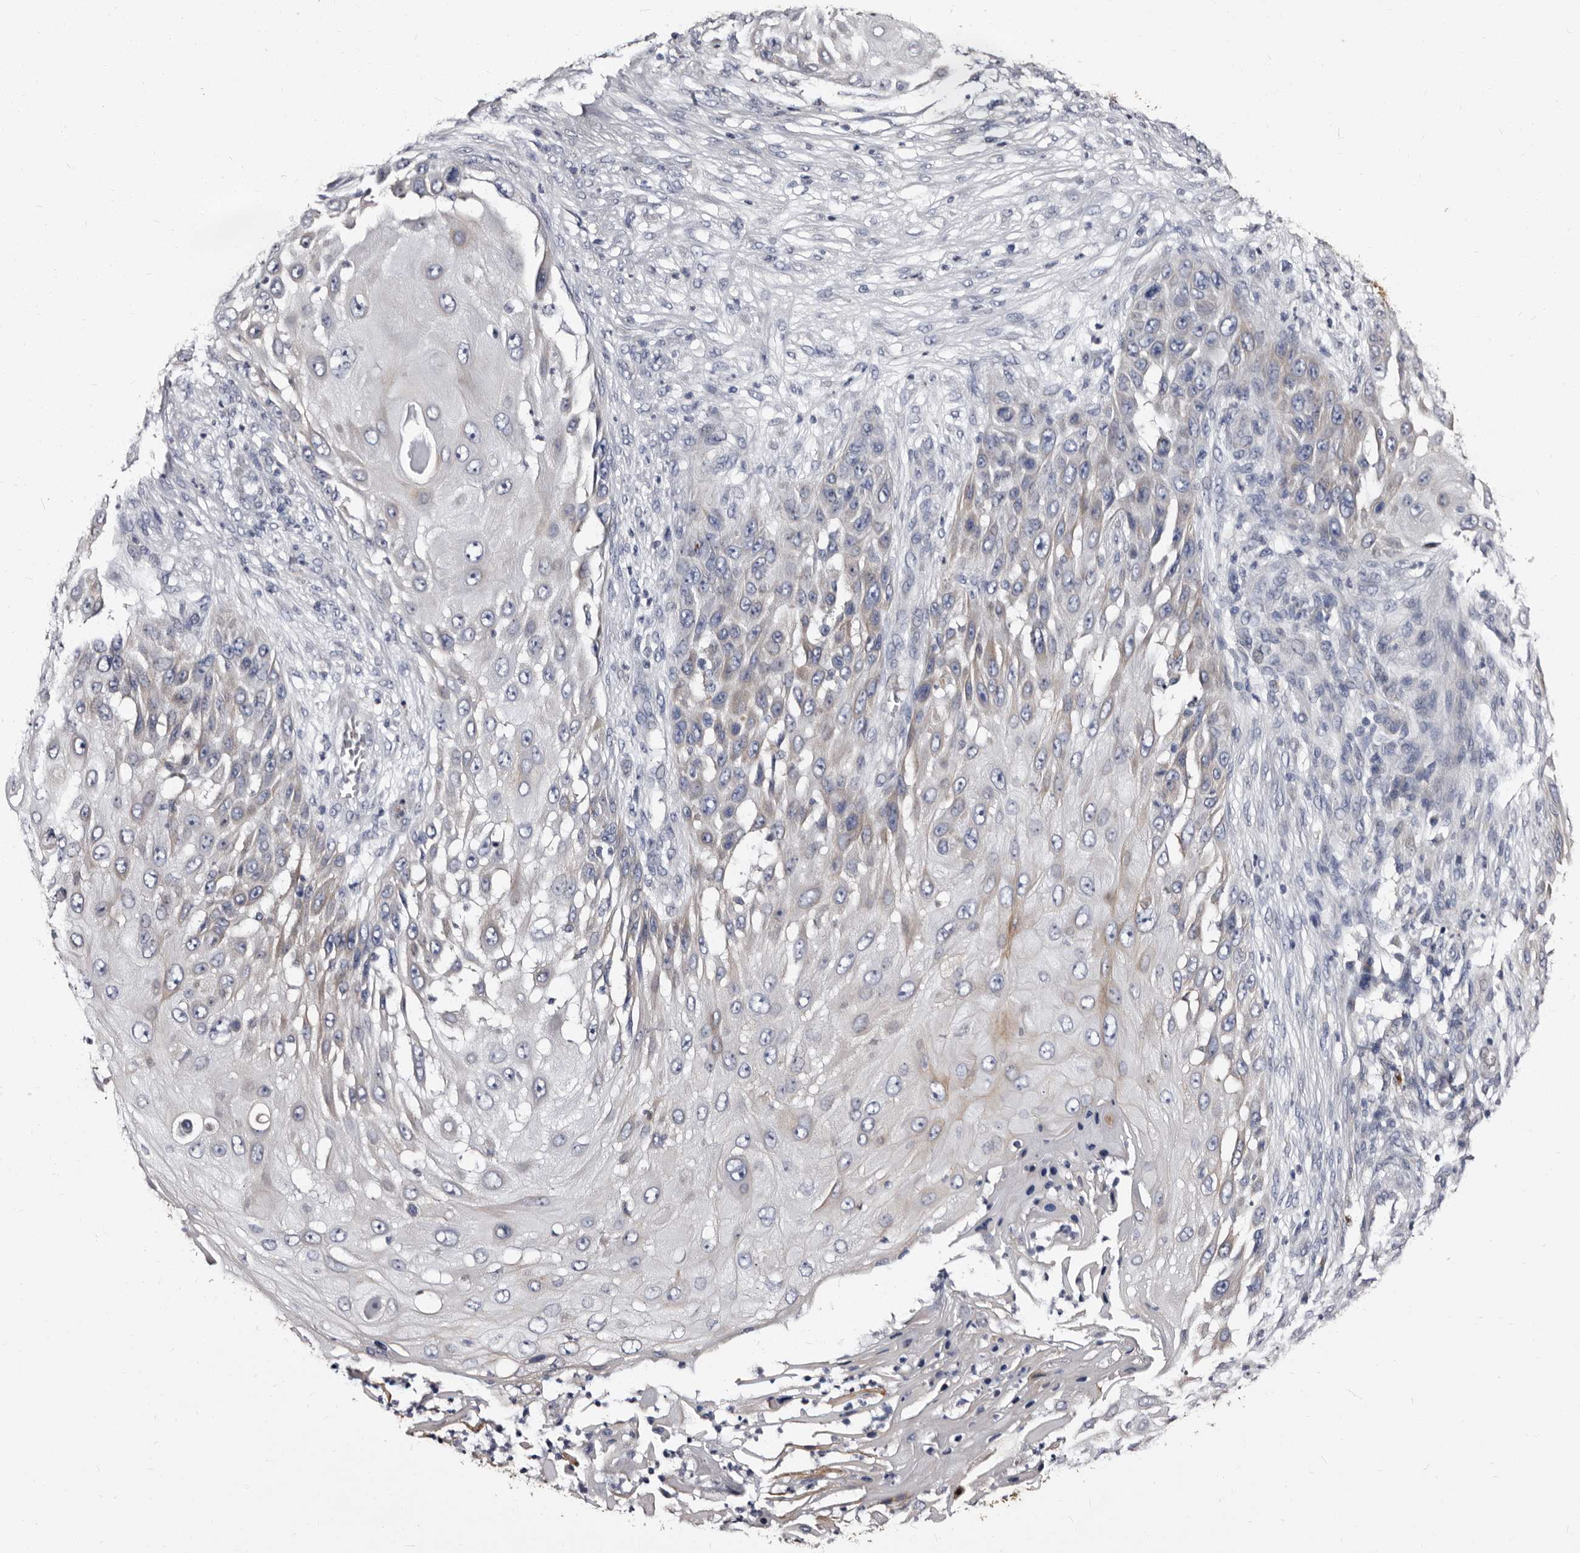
{"staining": {"intensity": "negative", "quantity": "none", "location": "none"}, "tissue": "skin cancer", "cell_type": "Tumor cells", "image_type": "cancer", "snomed": [{"axis": "morphology", "description": "Squamous cell carcinoma, NOS"}, {"axis": "topography", "description": "Skin"}], "caption": "The image reveals no significant positivity in tumor cells of skin squamous cell carcinoma. (Brightfield microscopy of DAB IHC at high magnification).", "gene": "AUNIP", "patient": {"sex": "female", "age": 44}}